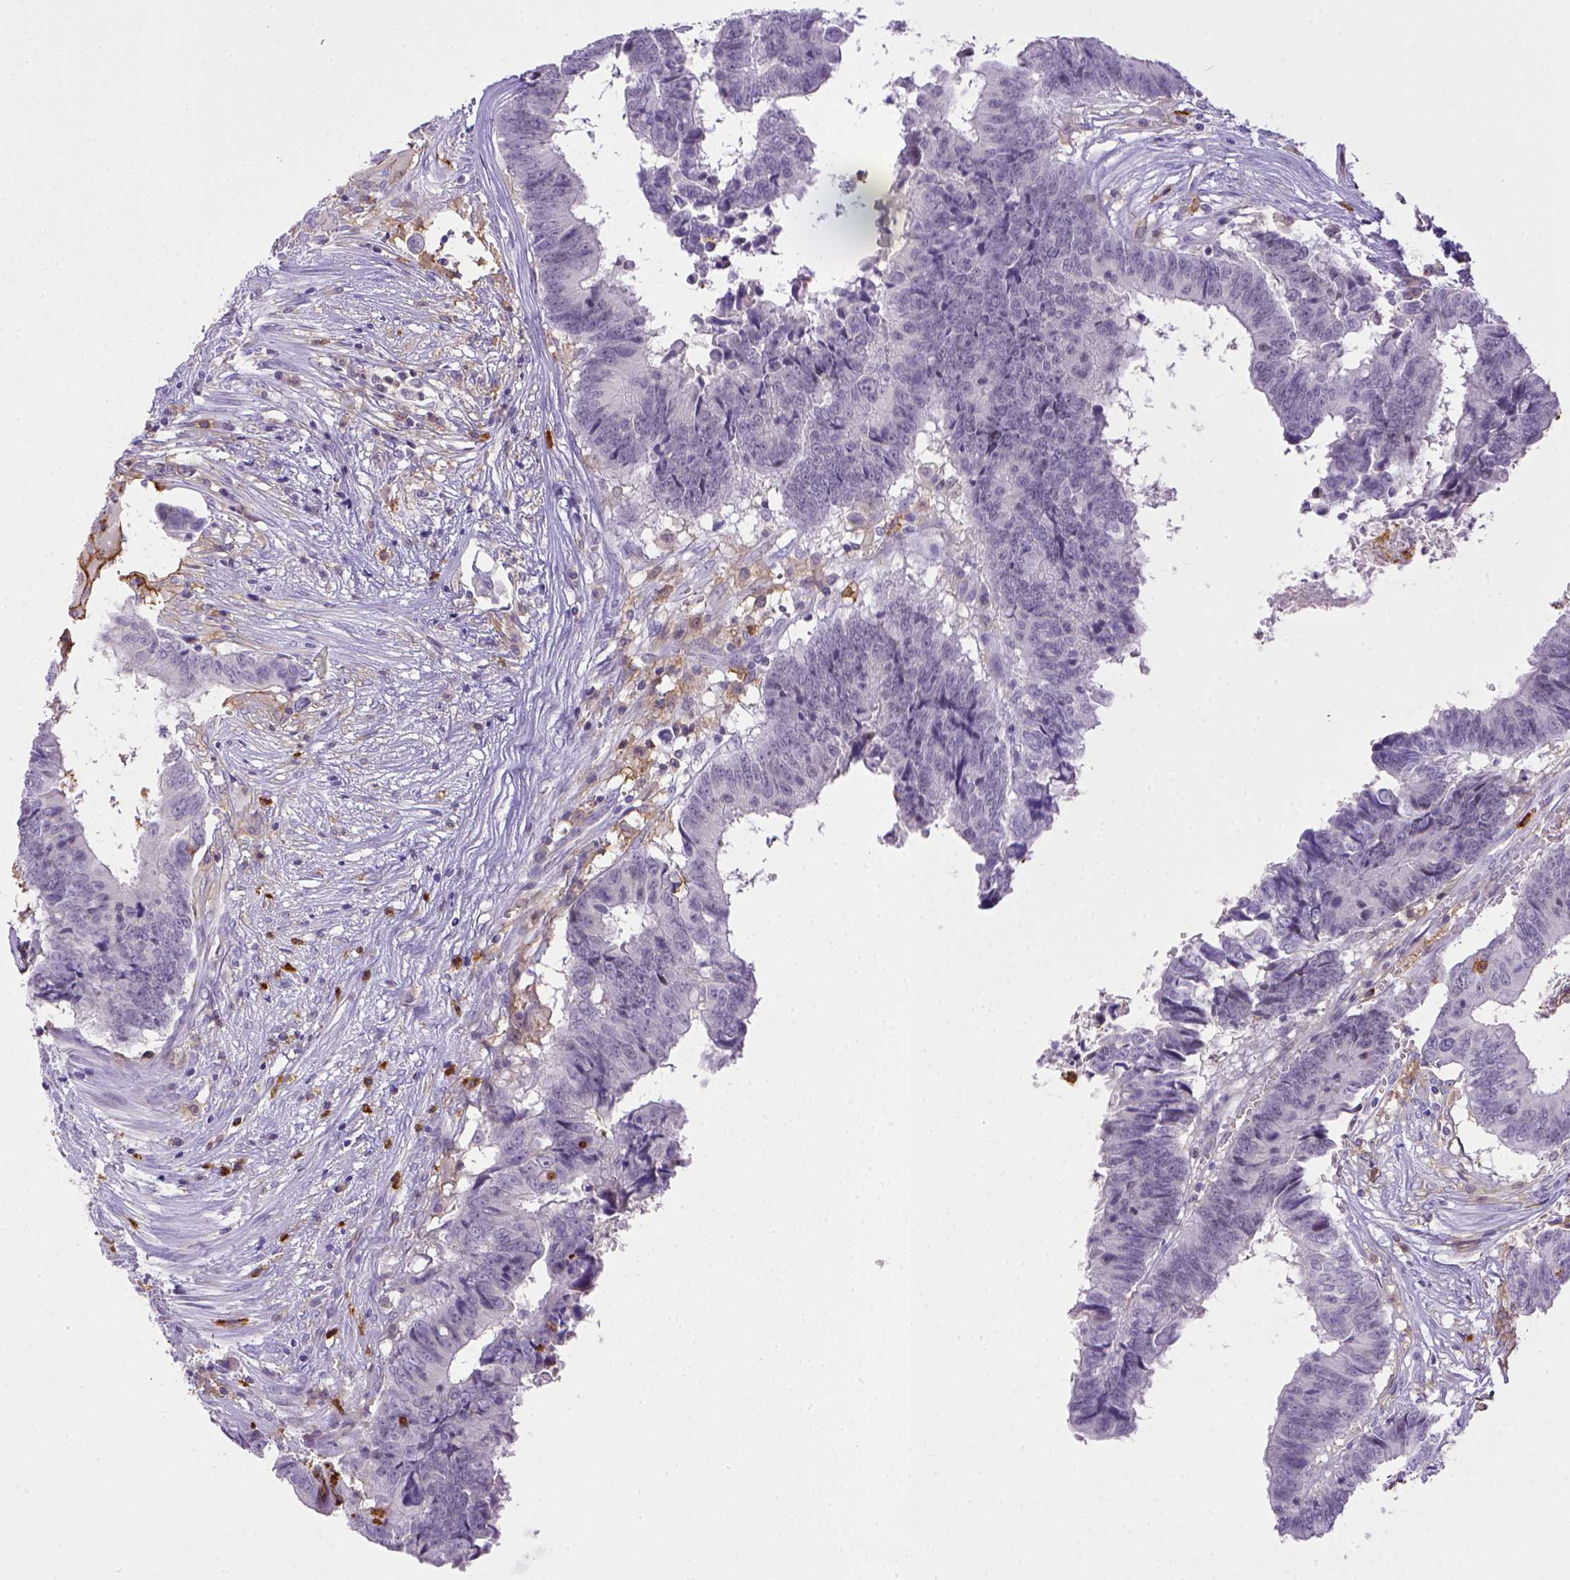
{"staining": {"intensity": "negative", "quantity": "none", "location": "none"}, "tissue": "colorectal cancer", "cell_type": "Tumor cells", "image_type": "cancer", "snomed": [{"axis": "morphology", "description": "Adenocarcinoma, NOS"}, {"axis": "topography", "description": "Colon"}], "caption": "Micrograph shows no protein staining in tumor cells of adenocarcinoma (colorectal) tissue.", "gene": "ITGAM", "patient": {"sex": "female", "age": 82}}